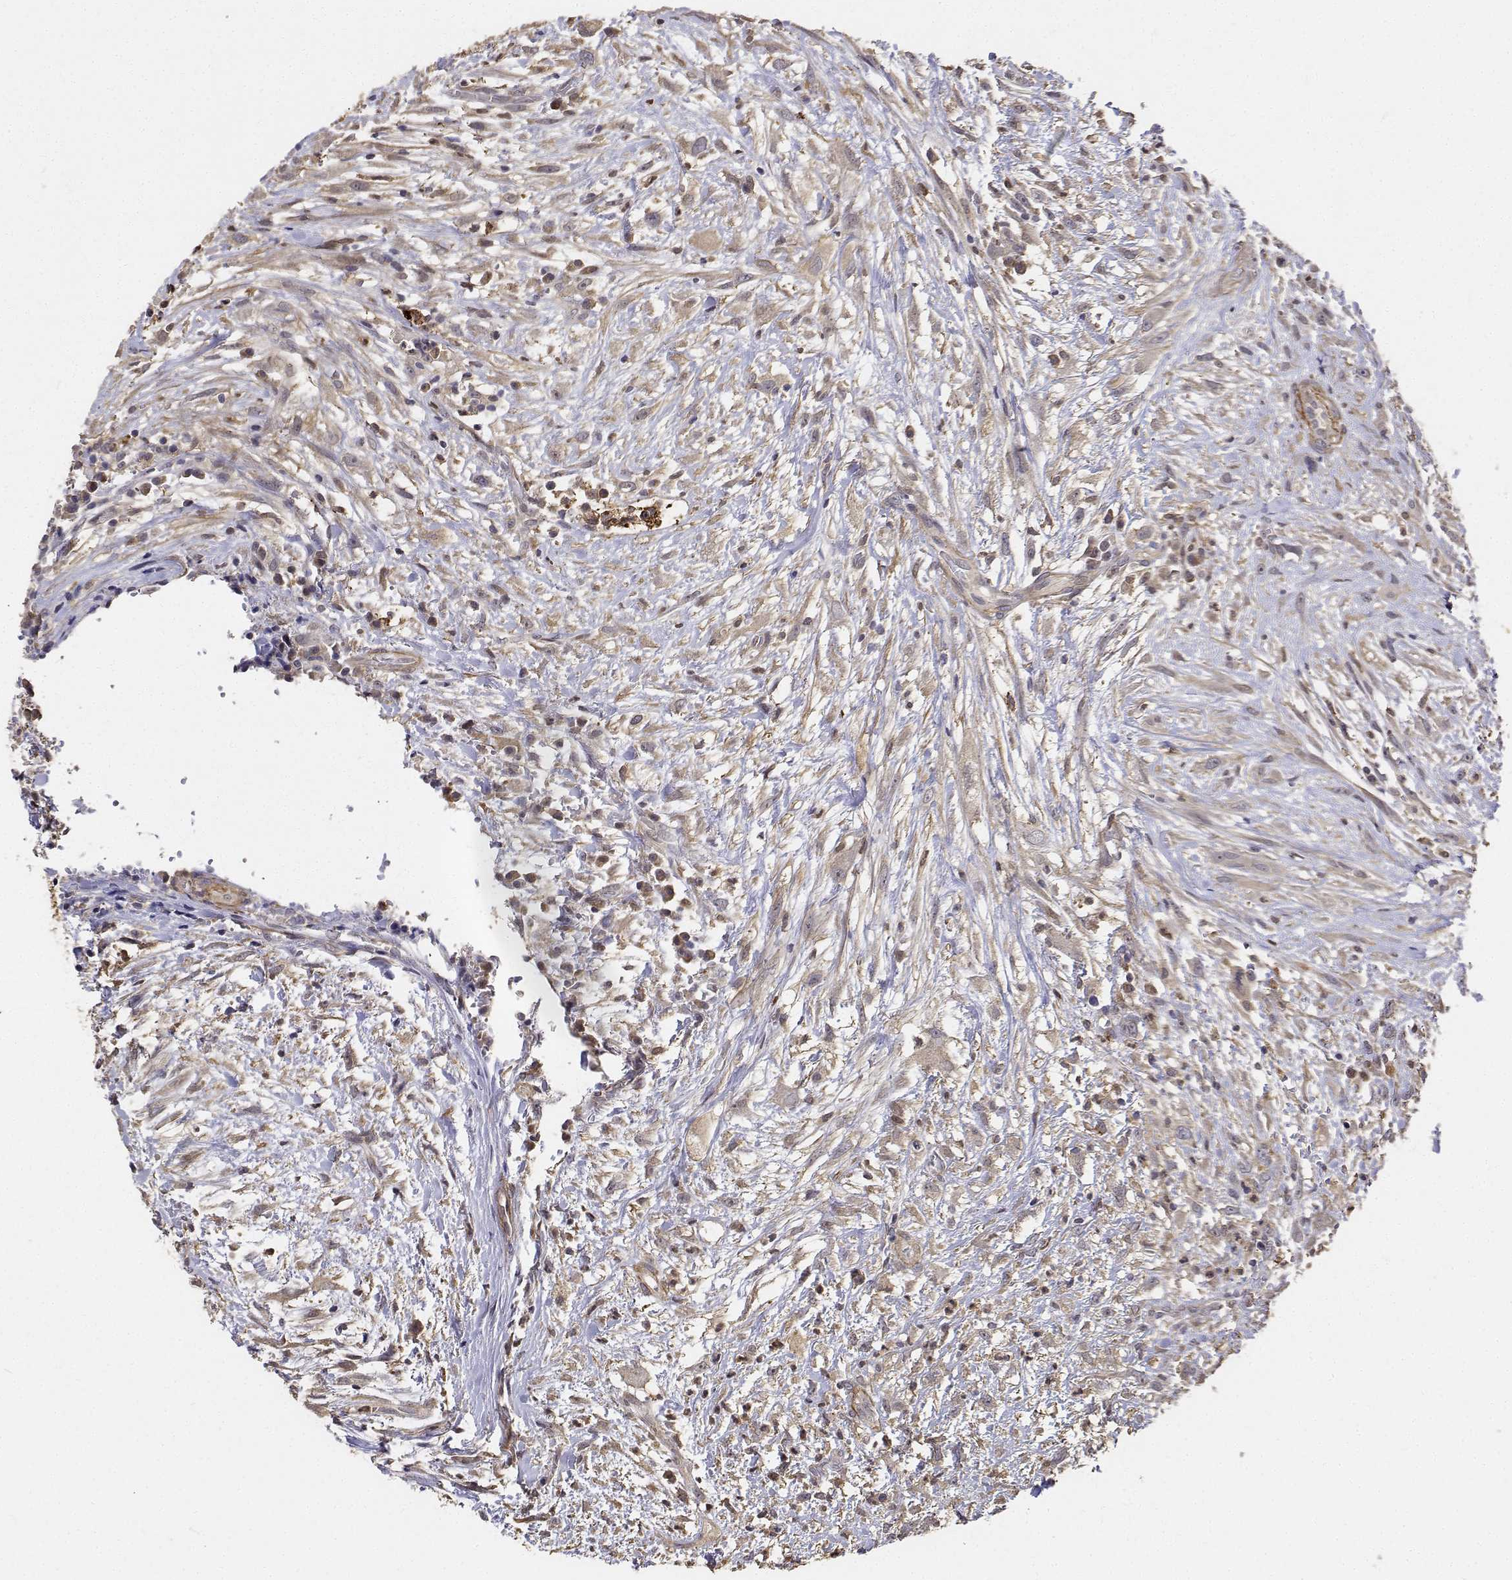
{"staining": {"intensity": "negative", "quantity": "none", "location": "none"}, "tissue": "head and neck cancer", "cell_type": "Tumor cells", "image_type": "cancer", "snomed": [{"axis": "morphology", "description": "Squamous cell carcinoma, NOS"}, {"axis": "topography", "description": "Head-Neck"}], "caption": "IHC histopathology image of head and neck cancer (squamous cell carcinoma) stained for a protein (brown), which shows no expression in tumor cells.", "gene": "PCID2", "patient": {"sex": "male", "age": 65}}